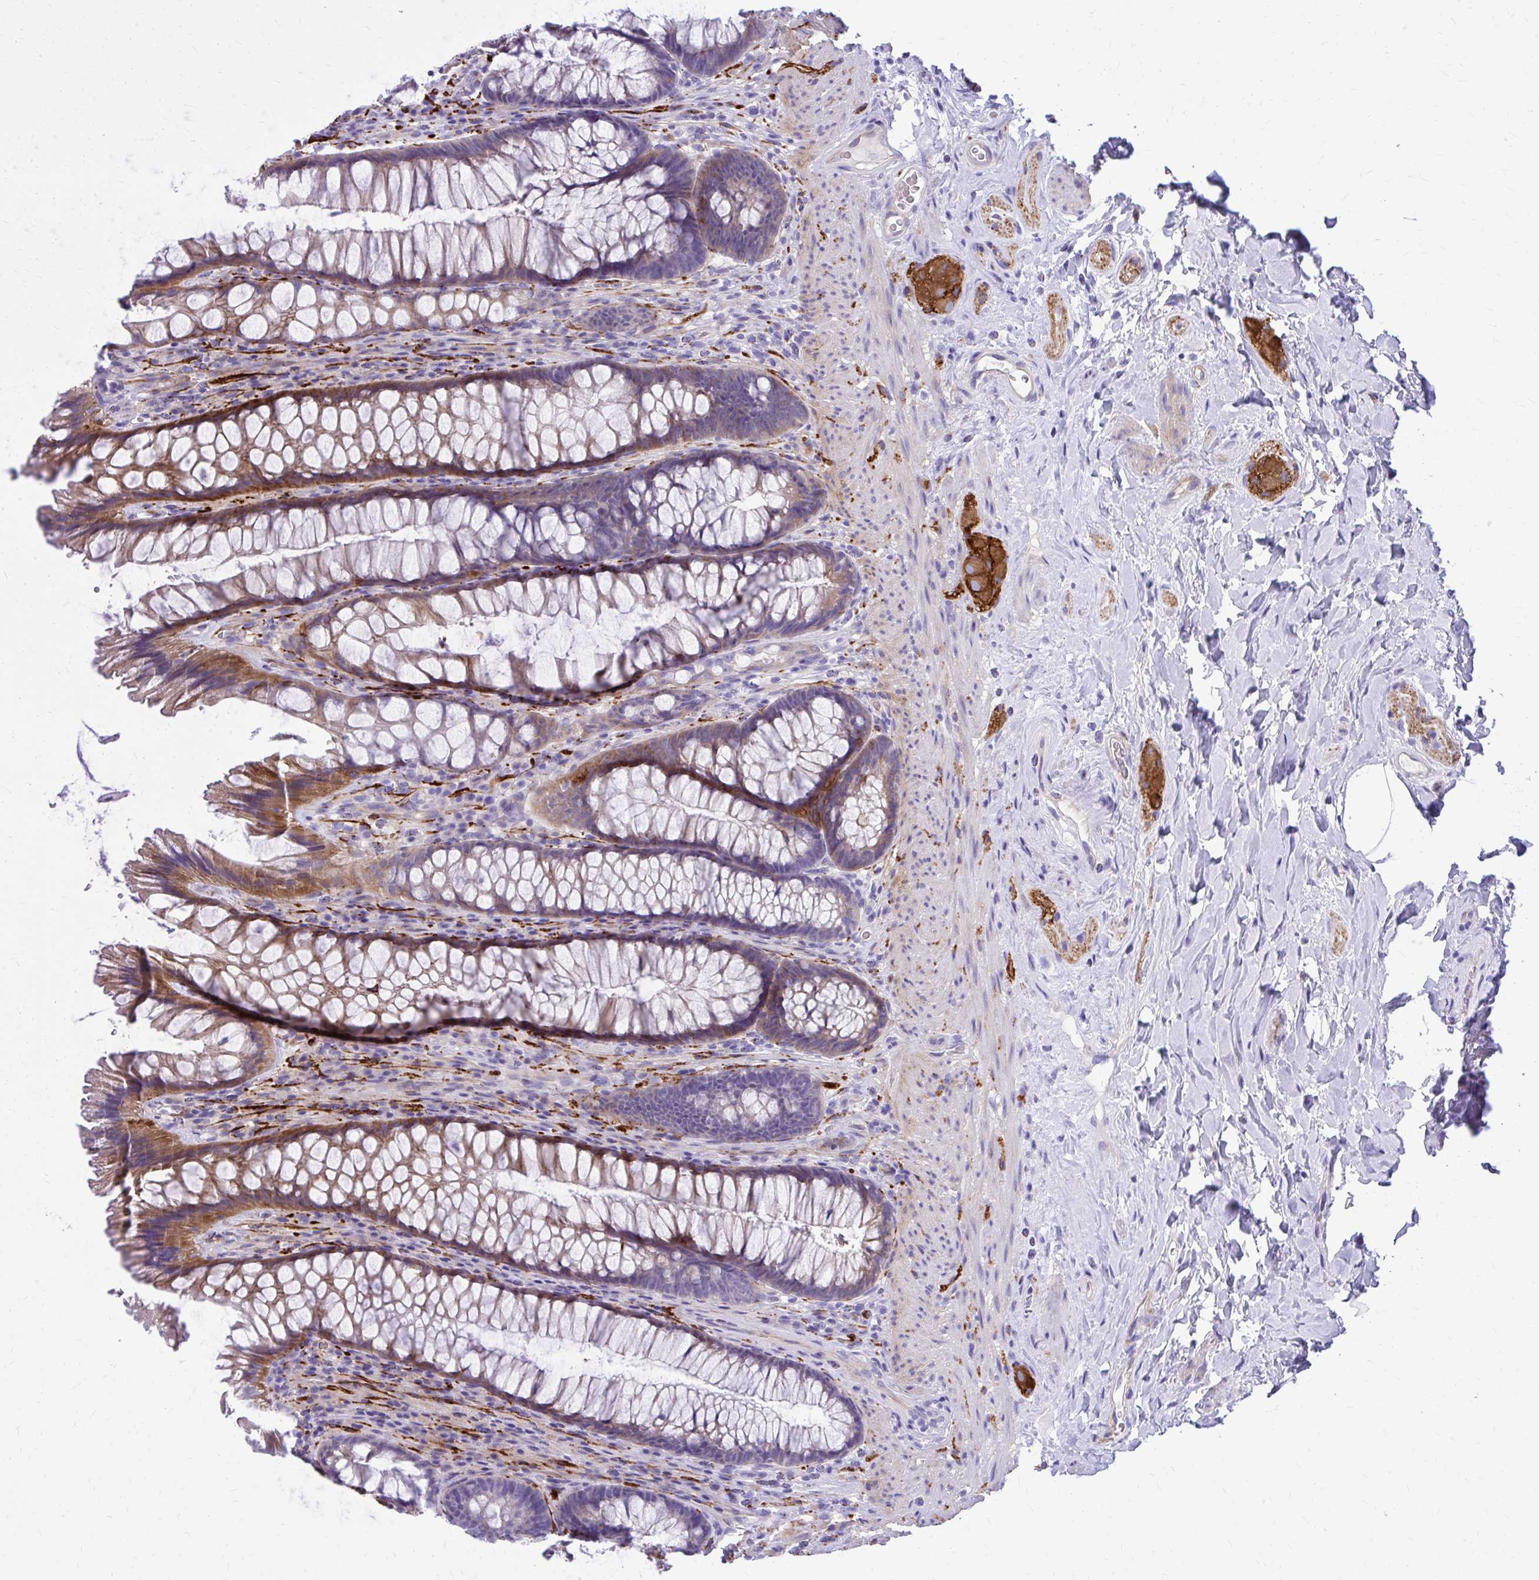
{"staining": {"intensity": "moderate", "quantity": "25%-75%", "location": "cytoplasmic/membranous"}, "tissue": "rectum", "cell_type": "Glandular cells", "image_type": "normal", "snomed": [{"axis": "morphology", "description": "Normal tissue, NOS"}, {"axis": "topography", "description": "Rectum"}], "caption": "Immunohistochemistry photomicrograph of unremarkable human rectum stained for a protein (brown), which exhibits medium levels of moderate cytoplasmic/membranous positivity in about 25%-75% of glandular cells.", "gene": "EPB41L1", "patient": {"sex": "male", "age": 53}}